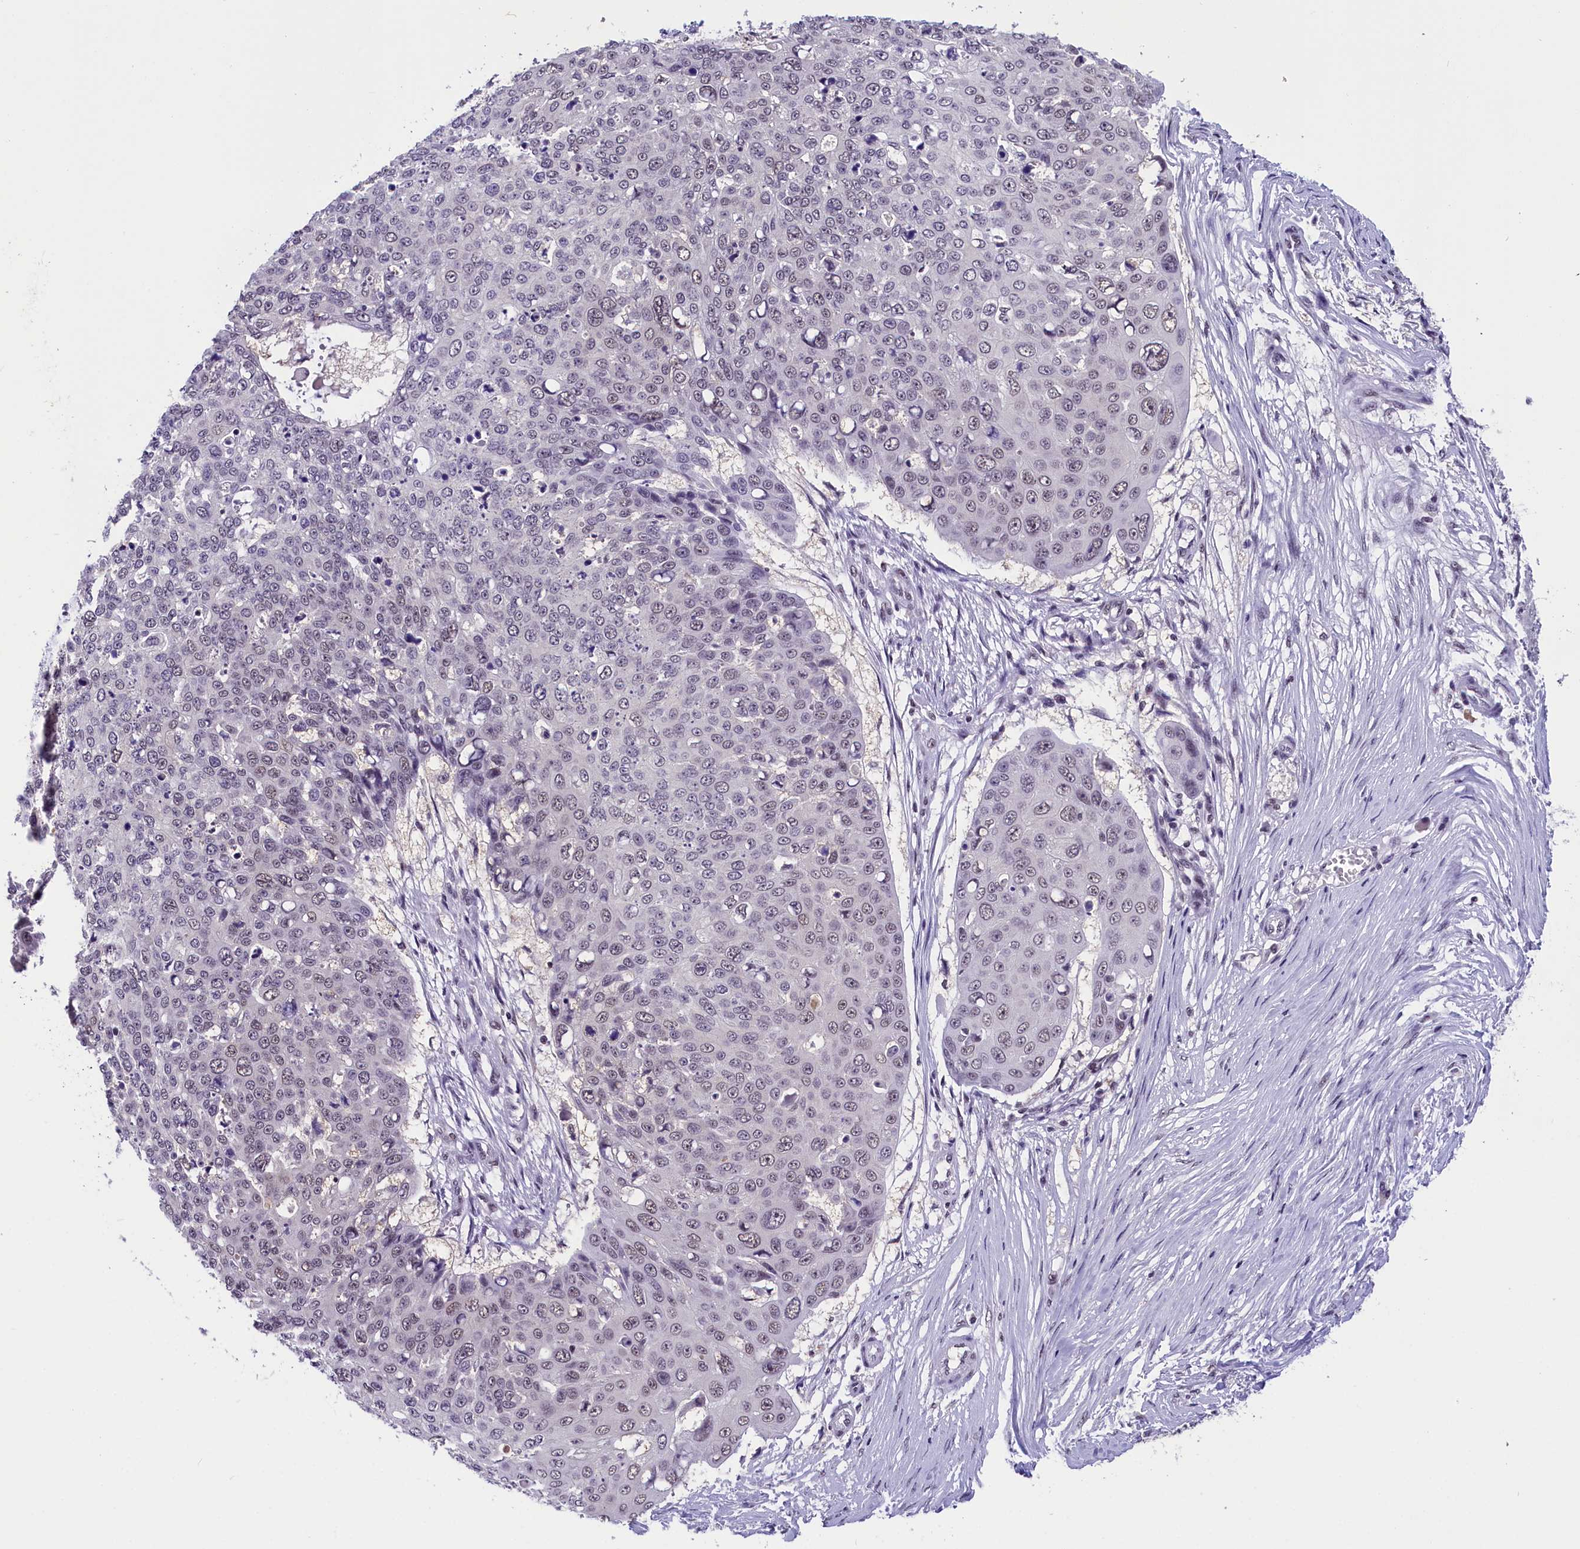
{"staining": {"intensity": "negative", "quantity": "none", "location": "none"}, "tissue": "skin cancer", "cell_type": "Tumor cells", "image_type": "cancer", "snomed": [{"axis": "morphology", "description": "Squamous cell carcinoma, NOS"}, {"axis": "topography", "description": "Skin"}], "caption": "DAB (3,3'-diaminobenzidine) immunohistochemical staining of human squamous cell carcinoma (skin) shows no significant expression in tumor cells.", "gene": "ZC3H4", "patient": {"sex": "male", "age": 71}}